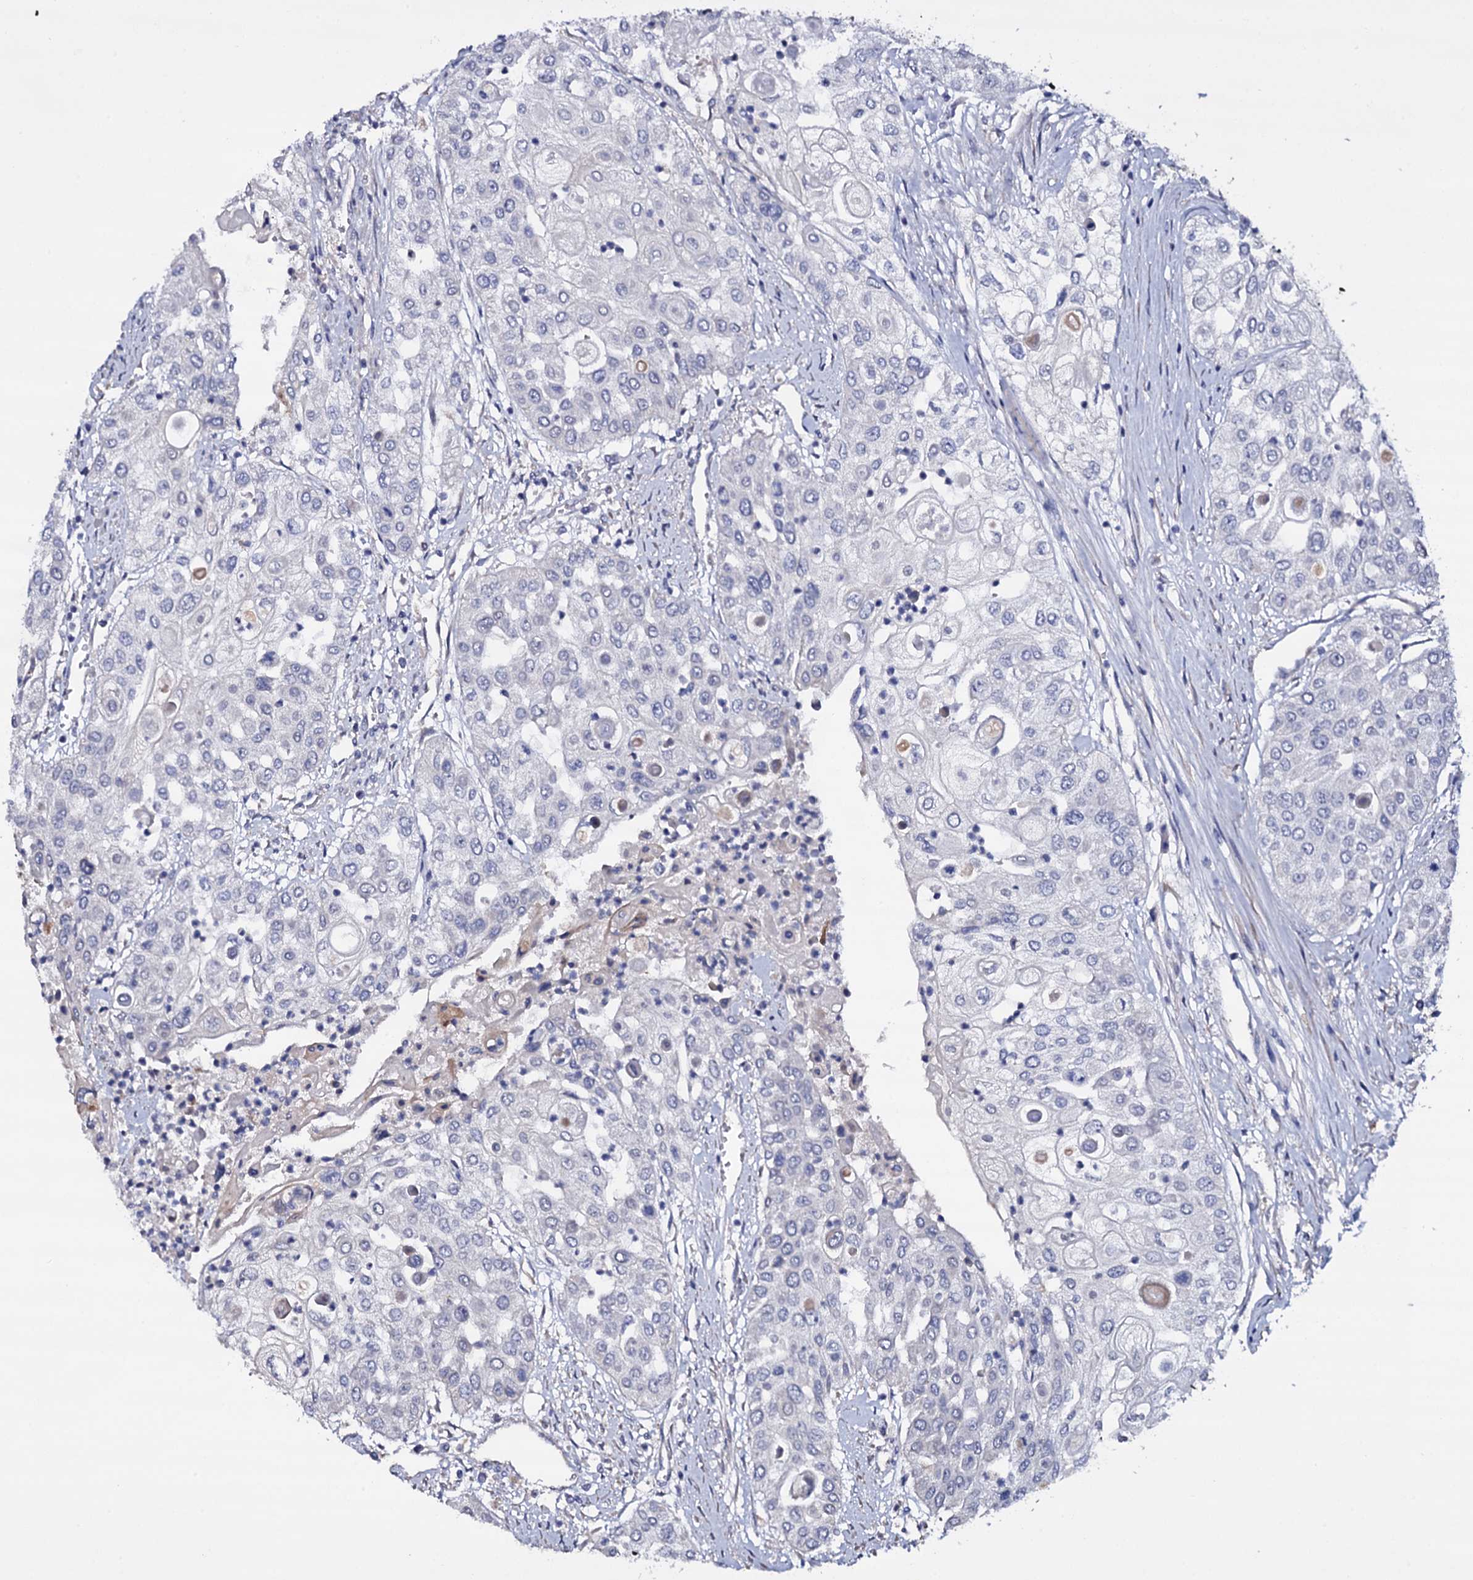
{"staining": {"intensity": "negative", "quantity": "none", "location": "none"}, "tissue": "urothelial cancer", "cell_type": "Tumor cells", "image_type": "cancer", "snomed": [{"axis": "morphology", "description": "Urothelial carcinoma, High grade"}, {"axis": "topography", "description": "Urinary bladder"}], "caption": "Micrograph shows no protein positivity in tumor cells of high-grade urothelial carcinoma tissue. The staining was performed using DAB (3,3'-diaminobenzidine) to visualize the protein expression in brown, while the nuclei were stained in blue with hematoxylin (Magnification: 20x).", "gene": "BCL2L14", "patient": {"sex": "female", "age": 79}}